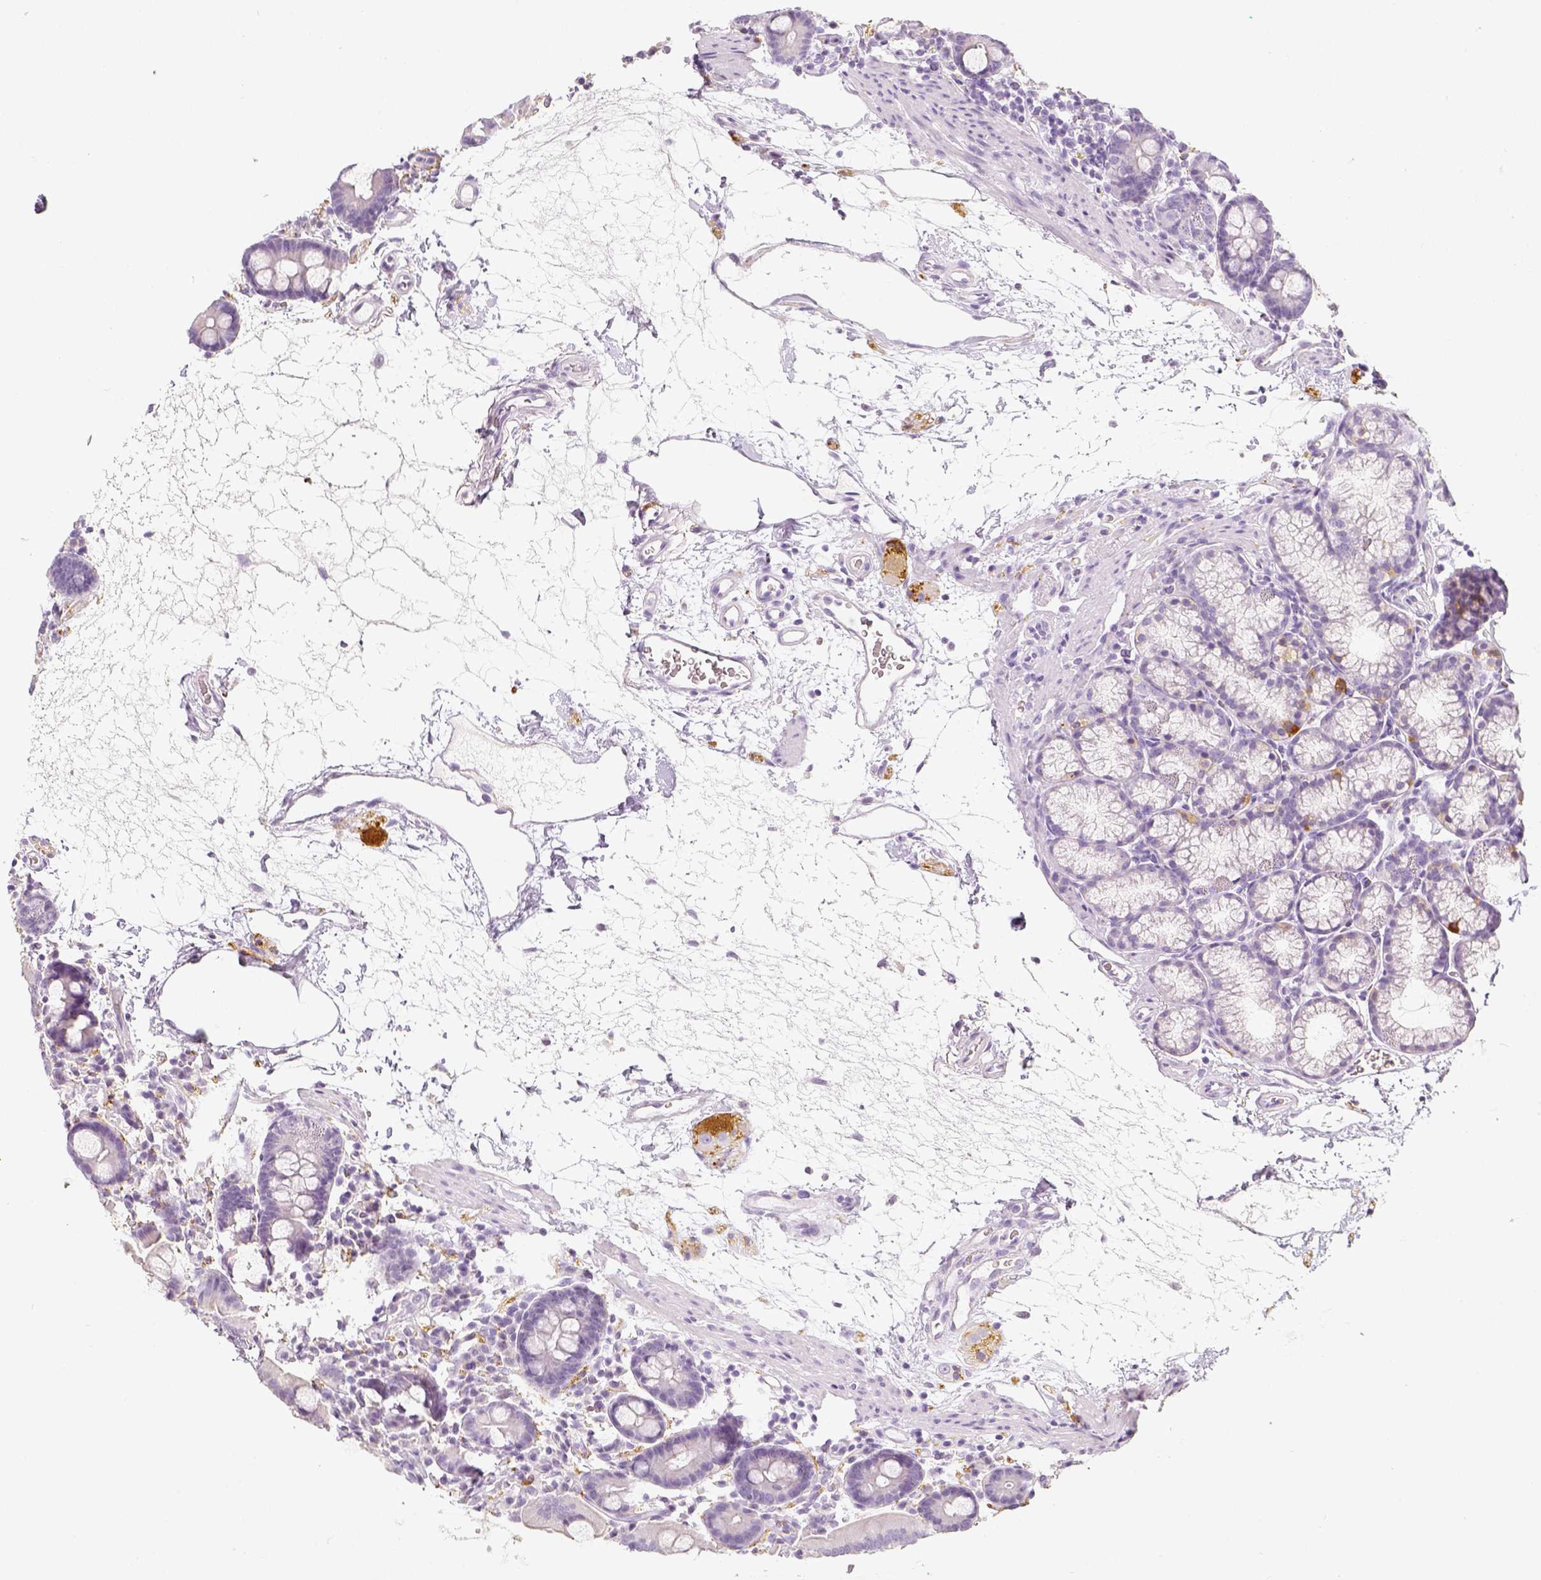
{"staining": {"intensity": "negative", "quantity": "none", "location": "none"}, "tissue": "duodenum", "cell_type": "Glandular cells", "image_type": "normal", "snomed": [{"axis": "morphology", "description": "Normal tissue, NOS"}, {"axis": "topography", "description": "Pancreas"}, {"axis": "topography", "description": "Duodenum"}], "caption": "IHC histopathology image of normal duodenum: duodenum stained with DAB (3,3'-diaminobenzidine) reveals no significant protein positivity in glandular cells. Brightfield microscopy of IHC stained with DAB (brown) and hematoxylin (blue), captured at high magnification.", "gene": "NECAB2", "patient": {"sex": "male", "age": 59}}